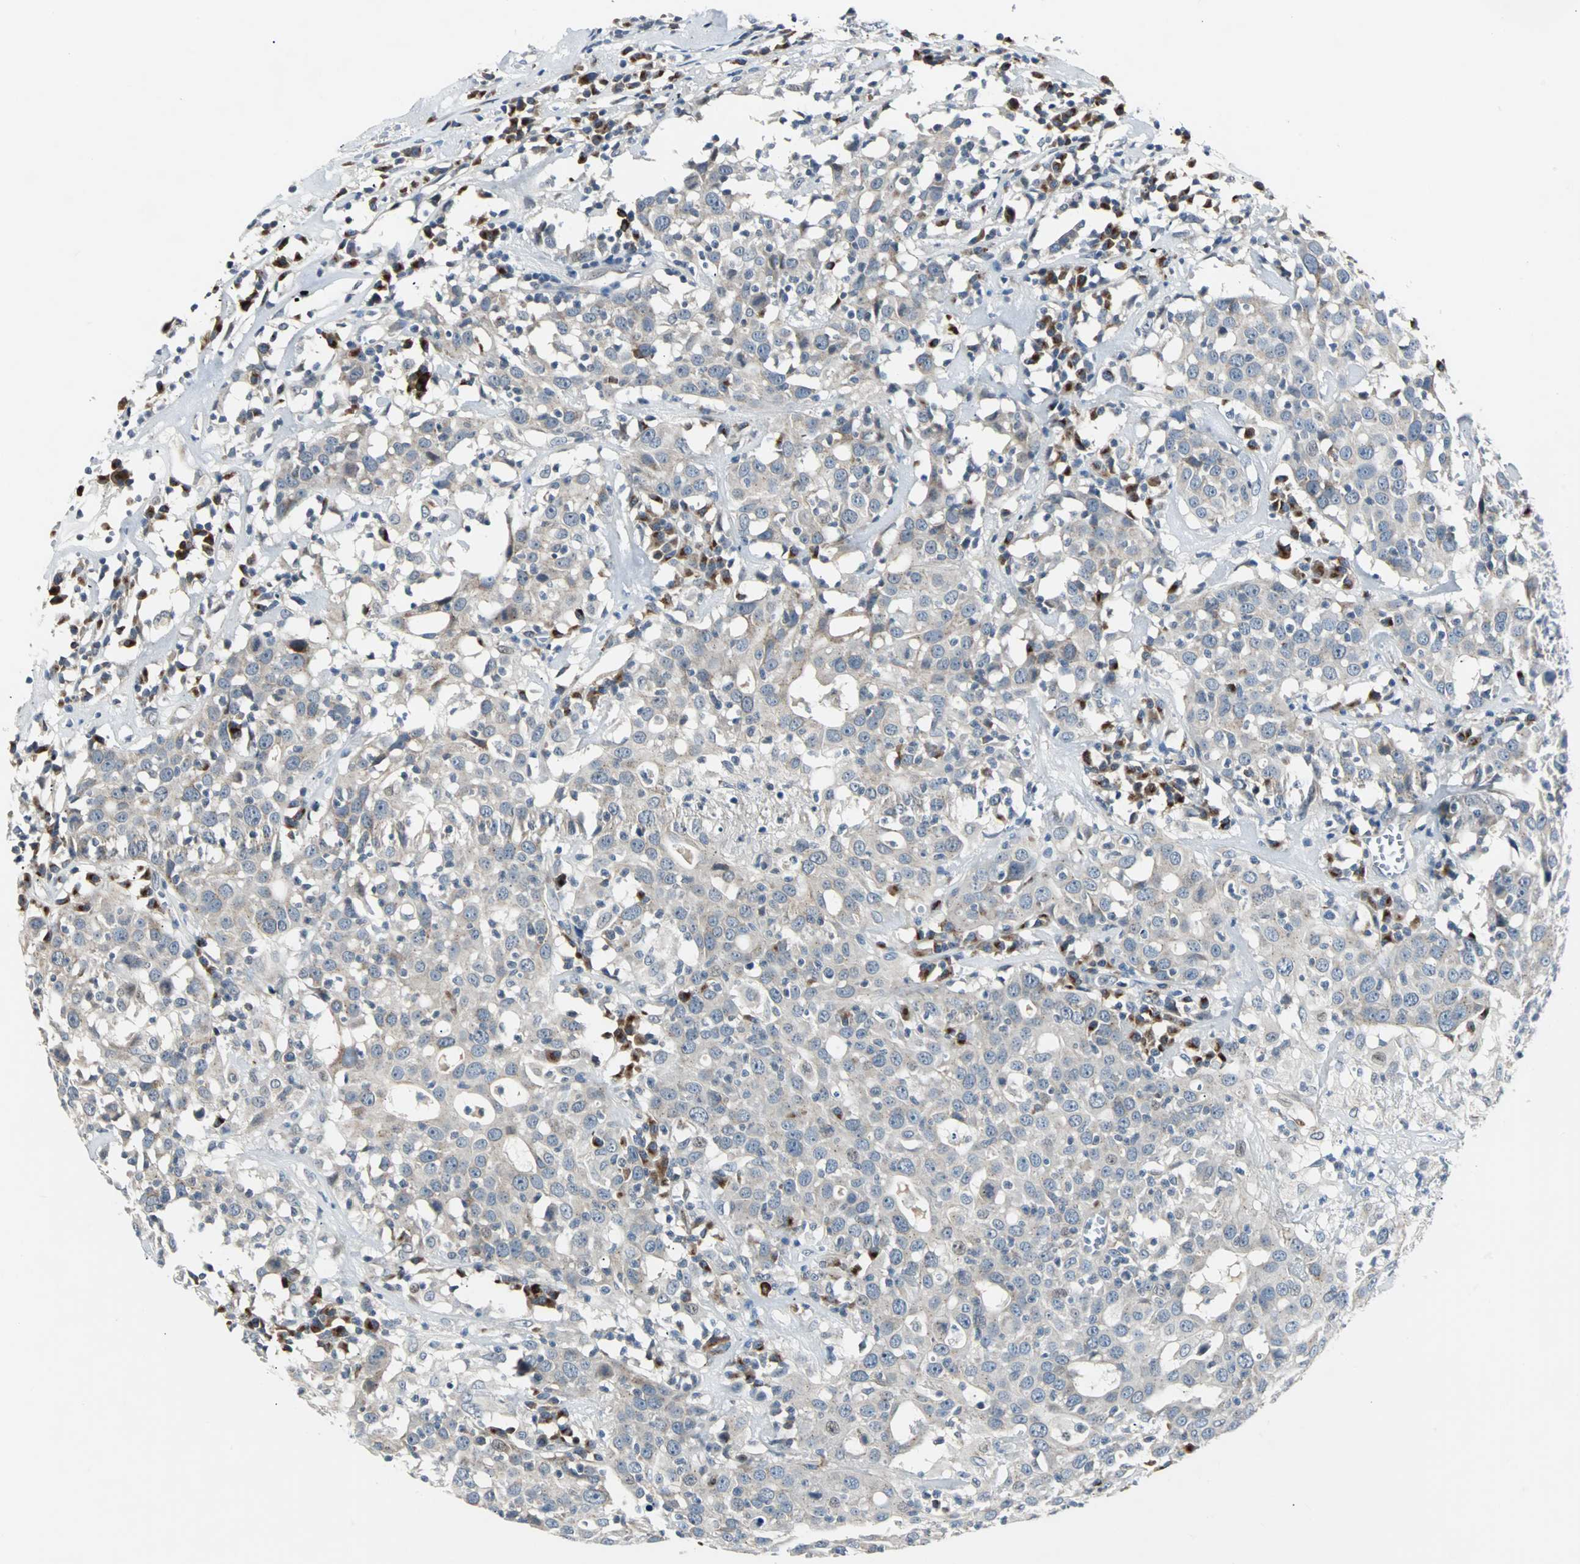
{"staining": {"intensity": "weak", "quantity": "<25%", "location": "cytoplasmic/membranous"}, "tissue": "head and neck cancer", "cell_type": "Tumor cells", "image_type": "cancer", "snomed": [{"axis": "morphology", "description": "Adenocarcinoma, NOS"}, {"axis": "topography", "description": "Salivary gland"}, {"axis": "topography", "description": "Head-Neck"}], "caption": "Protein analysis of head and neck cancer (adenocarcinoma) displays no significant staining in tumor cells. (DAB (3,3'-diaminobenzidine) immunohistochemistry (IHC) visualized using brightfield microscopy, high magnification).", "gene": "SOX30", "patient": {"sex": "female", "age": 65}}